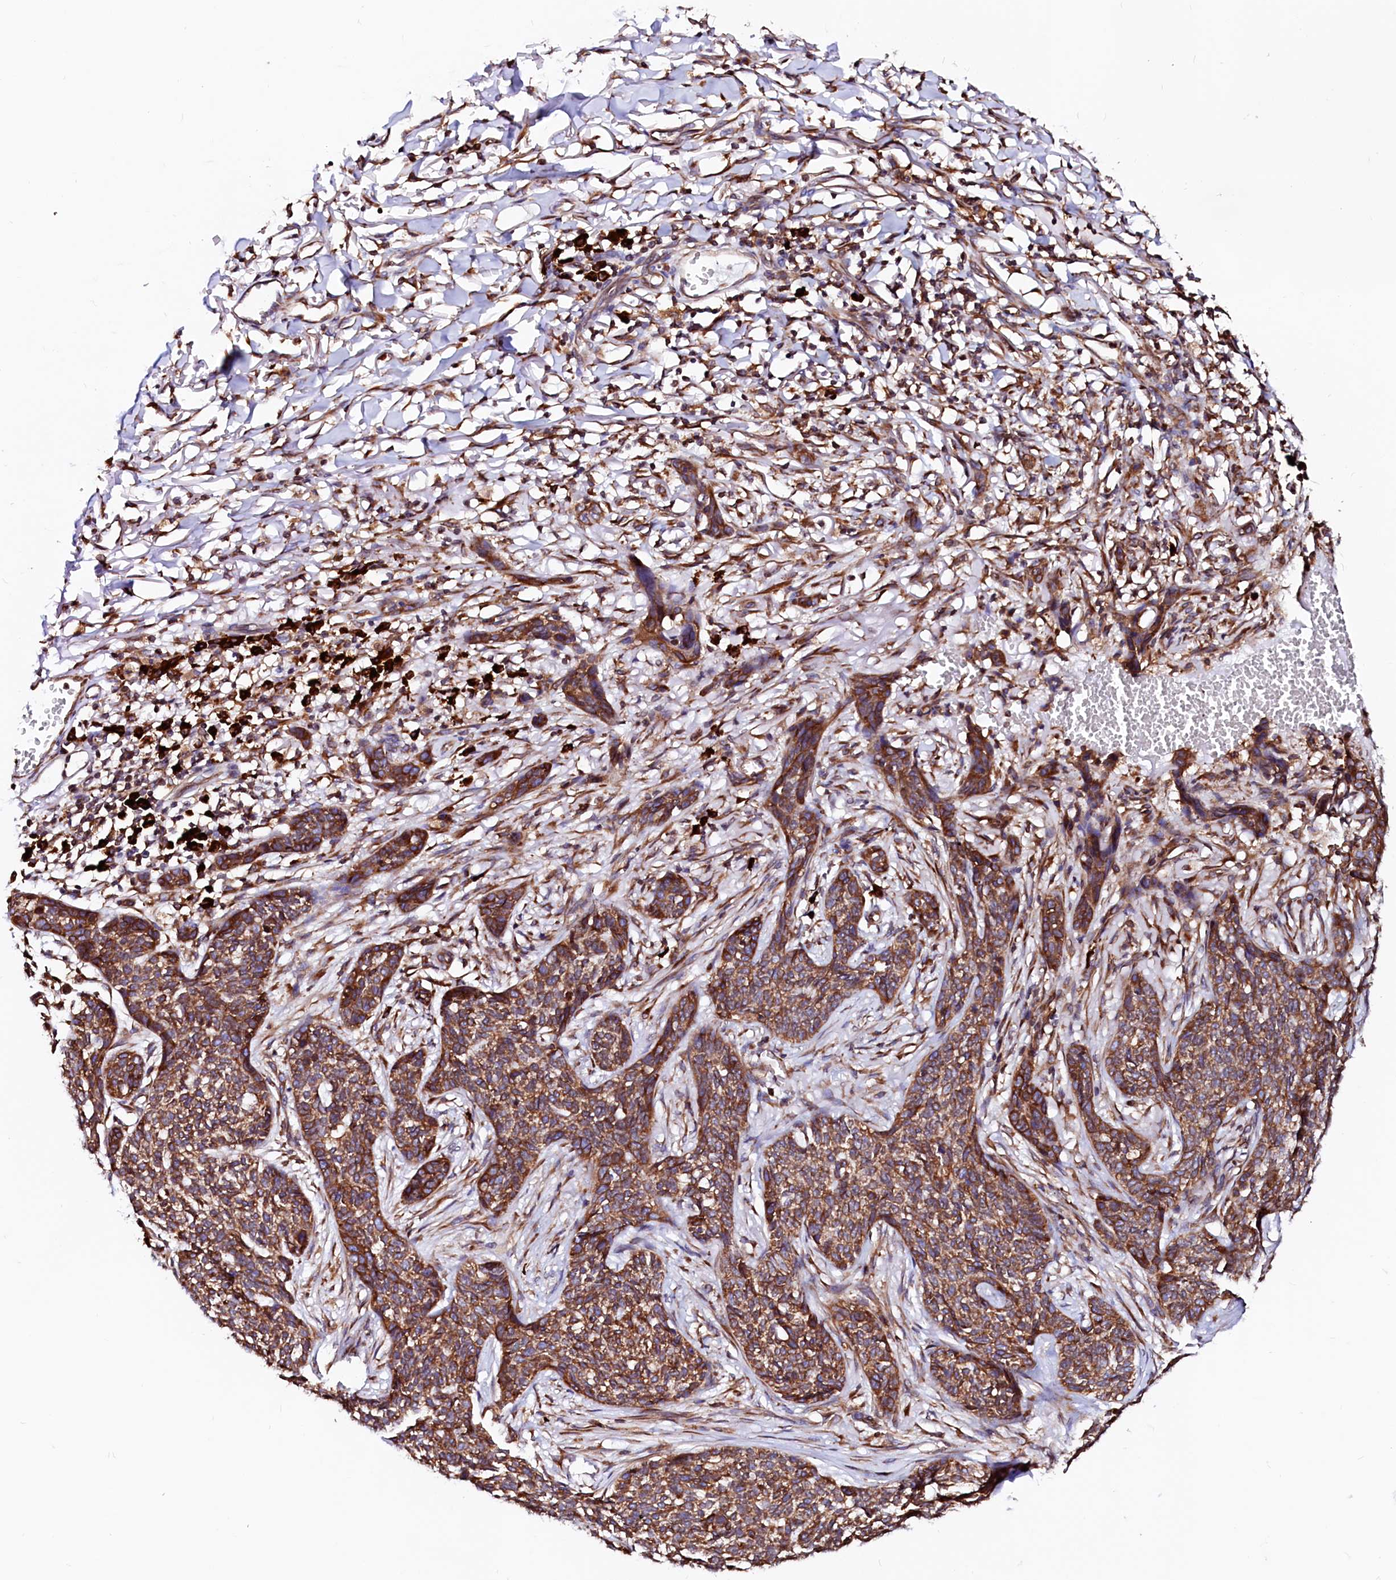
{"staining": {"intensity": "strong", "quantity": ">75%", "location": "cytoplasmic/membranous"}, "tissue": "skin cancer", "cell_type": "Tumor cells", "image_type": "cancer", "snomed": [{"axis": "morphology", "description": "Basal cell carcinoma"}, {"axis": "topography", "description": "Skin"}], "caption": "A brown stain shows strong cytoplasmic/membranous positivity of a protein in human skin cancer tumor cells.", "gene": "DERL1", "patient": {"sex": "male", "age": 85}}